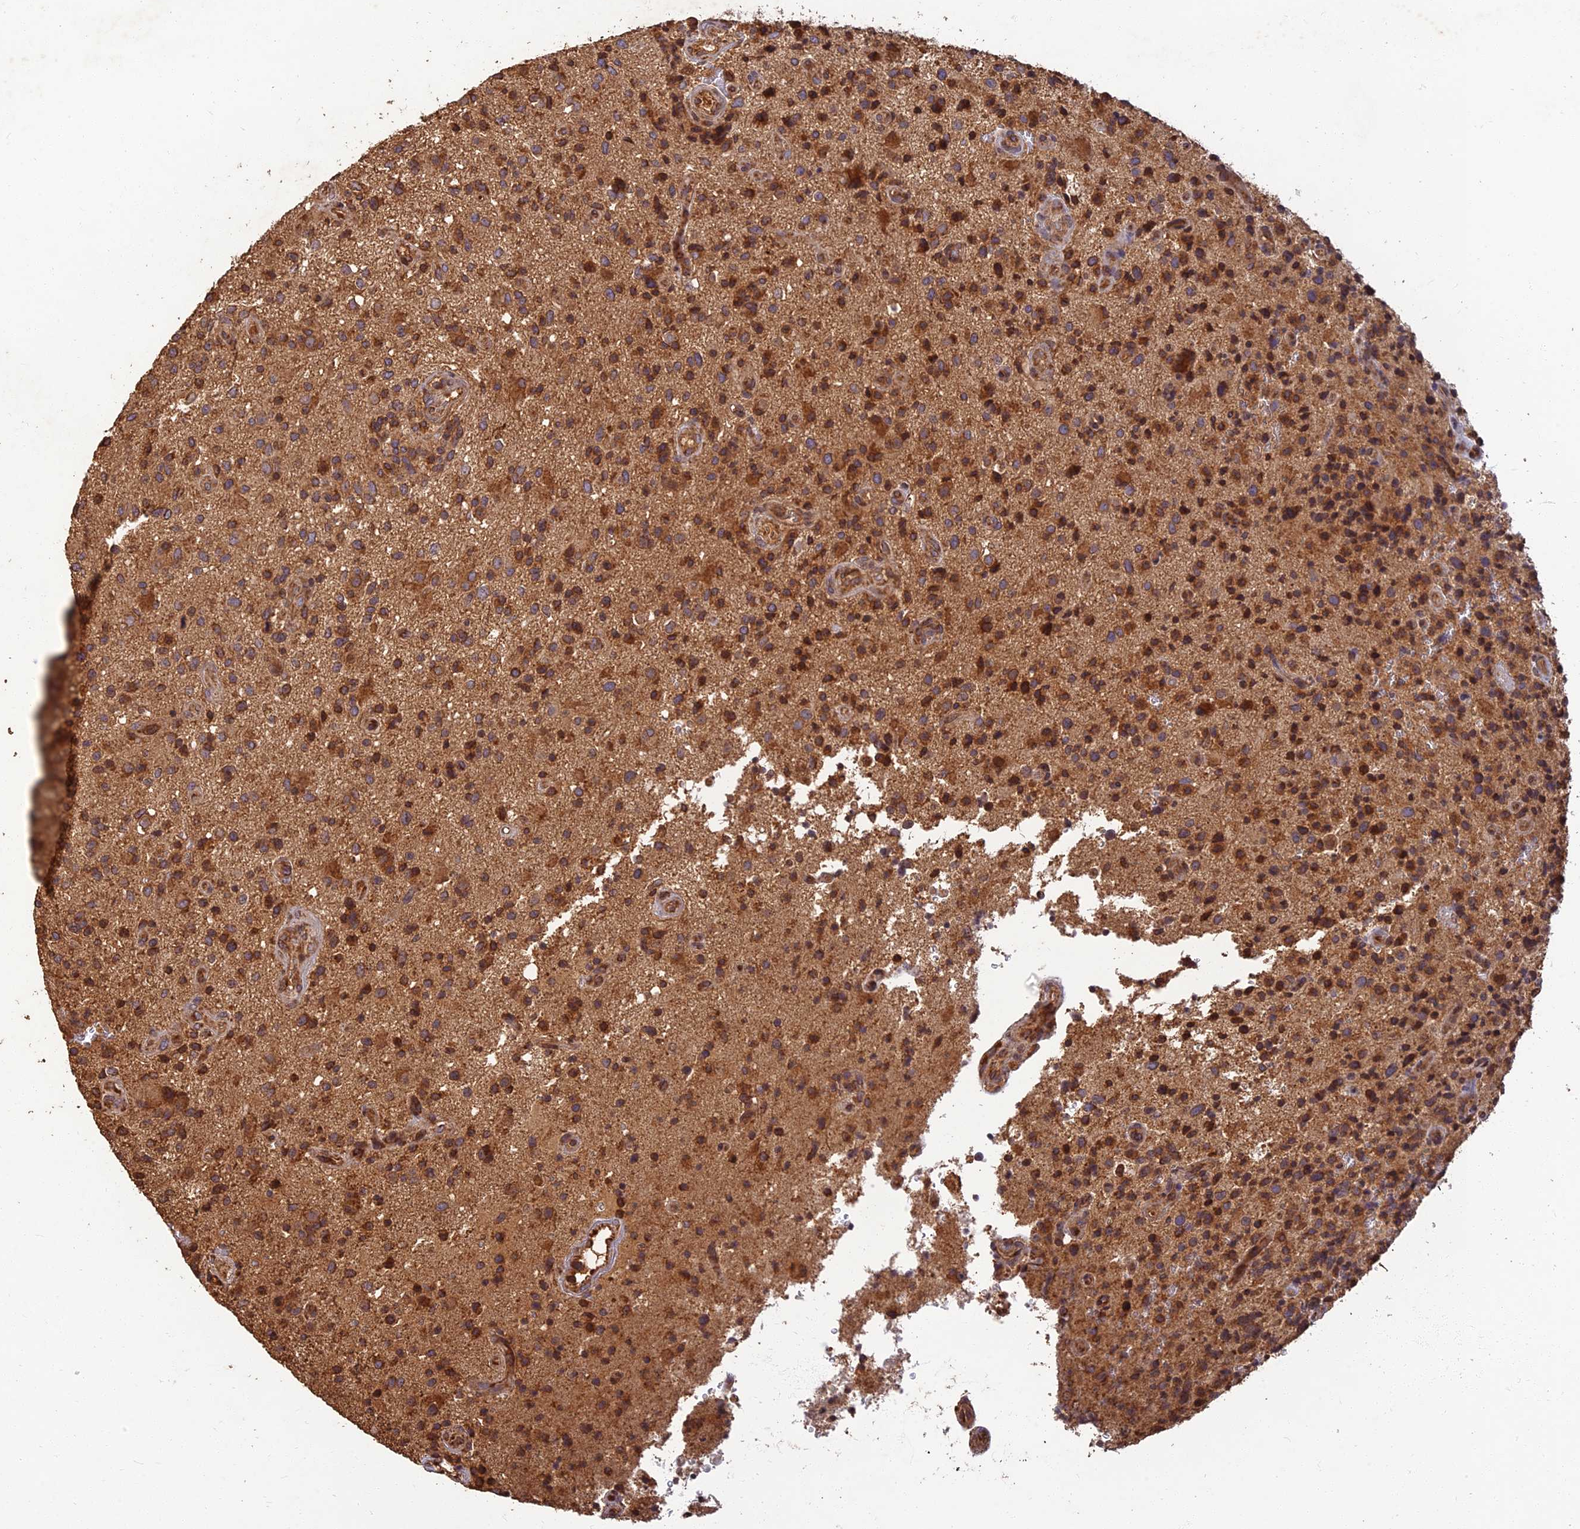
{"staining": {"intensity": "moderate", "quantity": ">75%", "location": "cytoplasmic/membranous"}, "tissue": "glioma", "cell_type": "Tumor cells", "image_type": "cancer", "snomed": [{"axis": "morphology", "description": "Glioma, malignant, High grade"}, {"axis": "topography", "description": "Brain"}], "caption": "DAB immunohistochemical staining of human malignant glioma (high-grade) displays moderate cytoplasmic/membranous protein positivity in about >75% of tumor cells.", "gene": "CORO1C", "patient": {"sex": "male", "age": 47}}